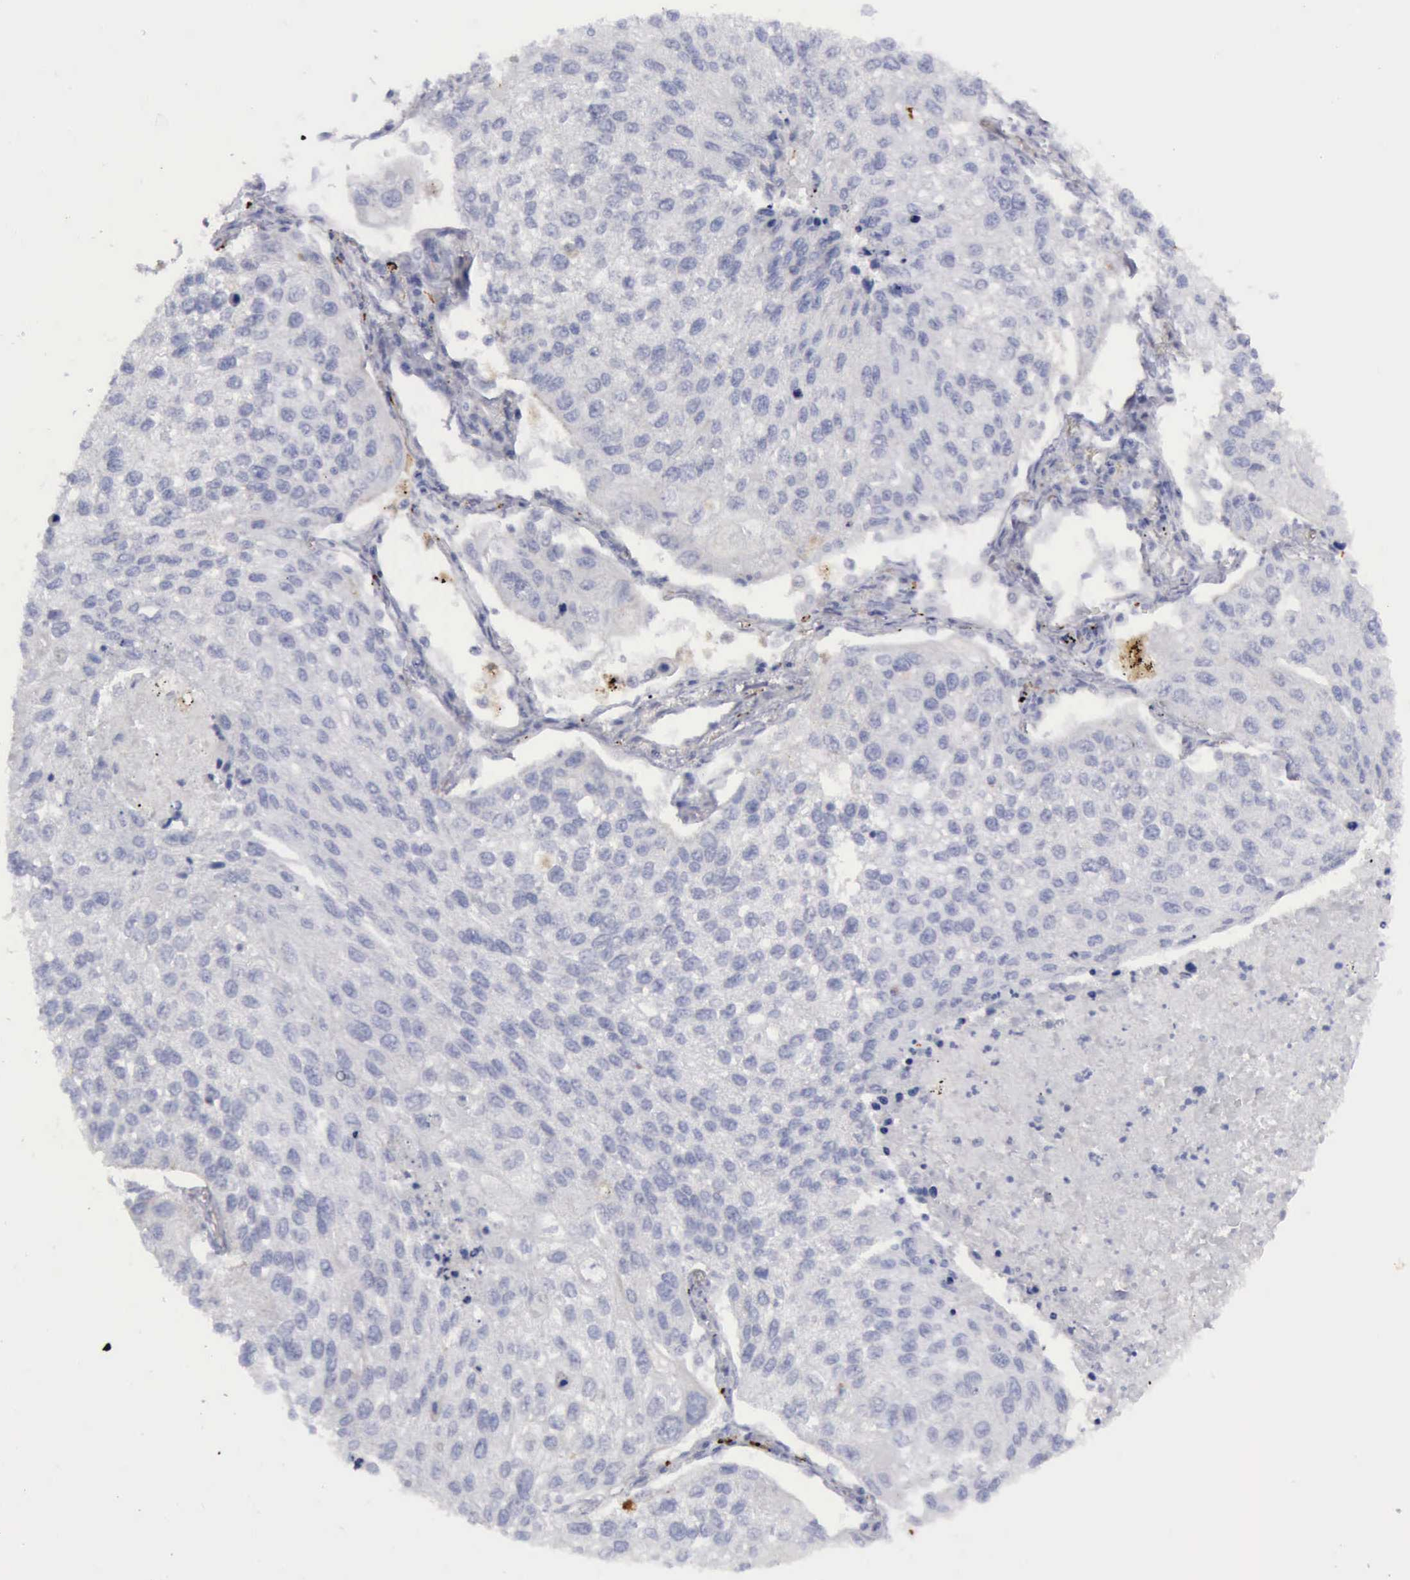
{"staining": {"intensity": "negative", "quantity": "none", "location": "none"}, "tissue": "lung cancer", "cell_type": "Tumor cells", "image_type": "cancer", "snomed": [{"axis": "morphology", "description": "Squamous cell carcinoma, NOS"}, {"axis": "topography", "description": "Lung"}], "caption": "This micrograph is of lung cancer (squamous cell carcinoma) stained with immunohistochemistry to label a protein in brown with the nuclei are counter-stained blue. There is no expression in tumor cells.", "gene": "CTSS", "patient": {"sex": "male", "age": 75}}